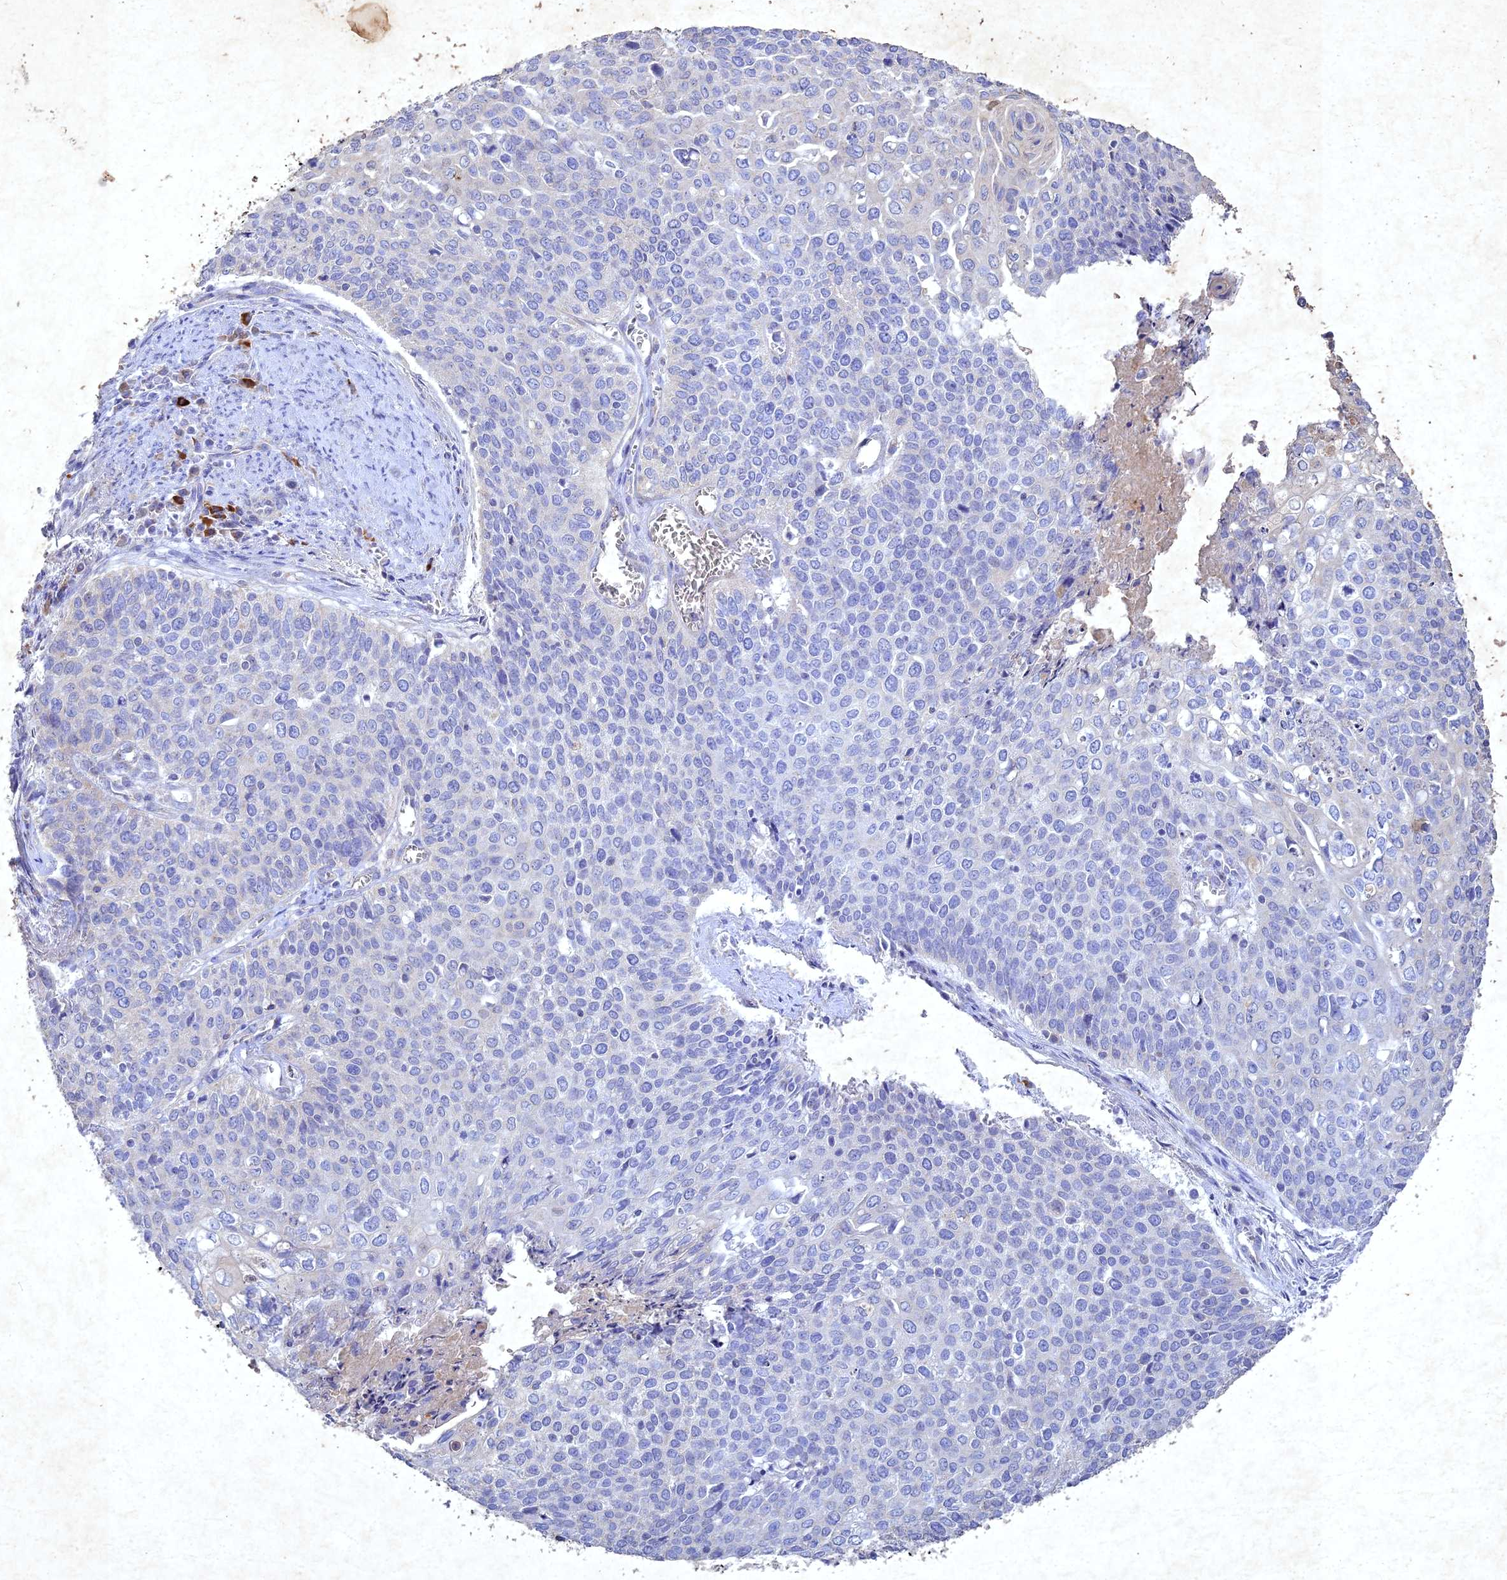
{"staining": {"intensity": "negative", "quantity": "none", "location": "none"}, "tissue": "cervical cancer", "cell_type": "Tumor cells", "image_type": "cancer", "snomed": [{"axis": "morphology", "description": "Squamous cell carcinoma, NOS"}, {"axis": "topography", "description": "Cervix"}], "caption": "Immunohistochemical staining of human squamous cell carcinoma (cervical) exhibits no significant staining in tumor cells.", "gene": "NDUFV1", "patient": {"sex": "female", "age": 39}}